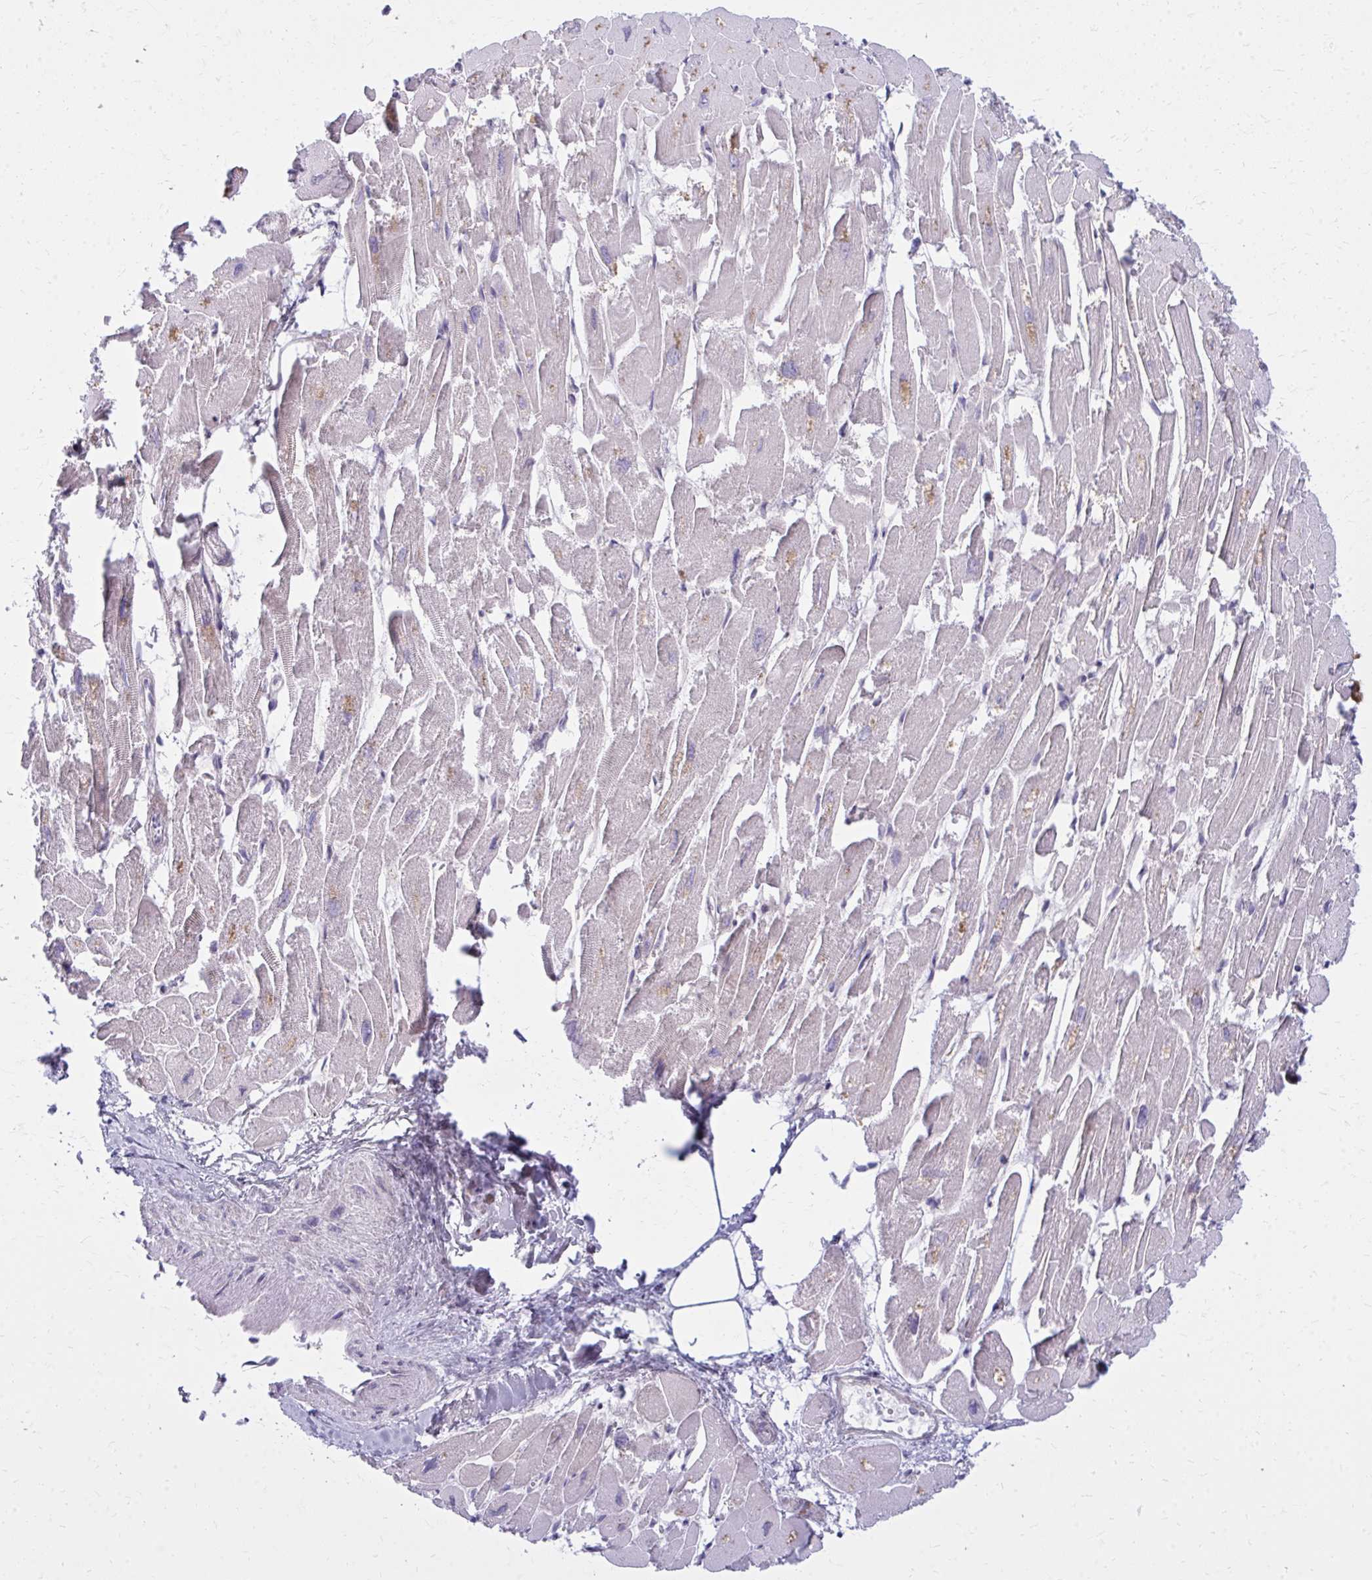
{"staining": {"intensity": "moderate", "quantity": "<25%", "location": "cytoplasmic/membranous"}, "tissue": "heart muscle", "cell_type": "Cardiomyocytes", "image_type": "normal", "snomed": [{"axis": "morphology", "description": "Normal tissue, NOS"}, {"axis": "topography", "description": "Heart"}], "caption": "A brown stain highlights moderate cytoplasmic/membranous expression of a protein in cardiomyocytes of unremarkable heart muscle. (DAB (3,3'-diaminobenzidine) IHC with brightfield microscopy, high magnification).", "gene": "CEMP1", "patient": {"sex": "male", "age": 54}}